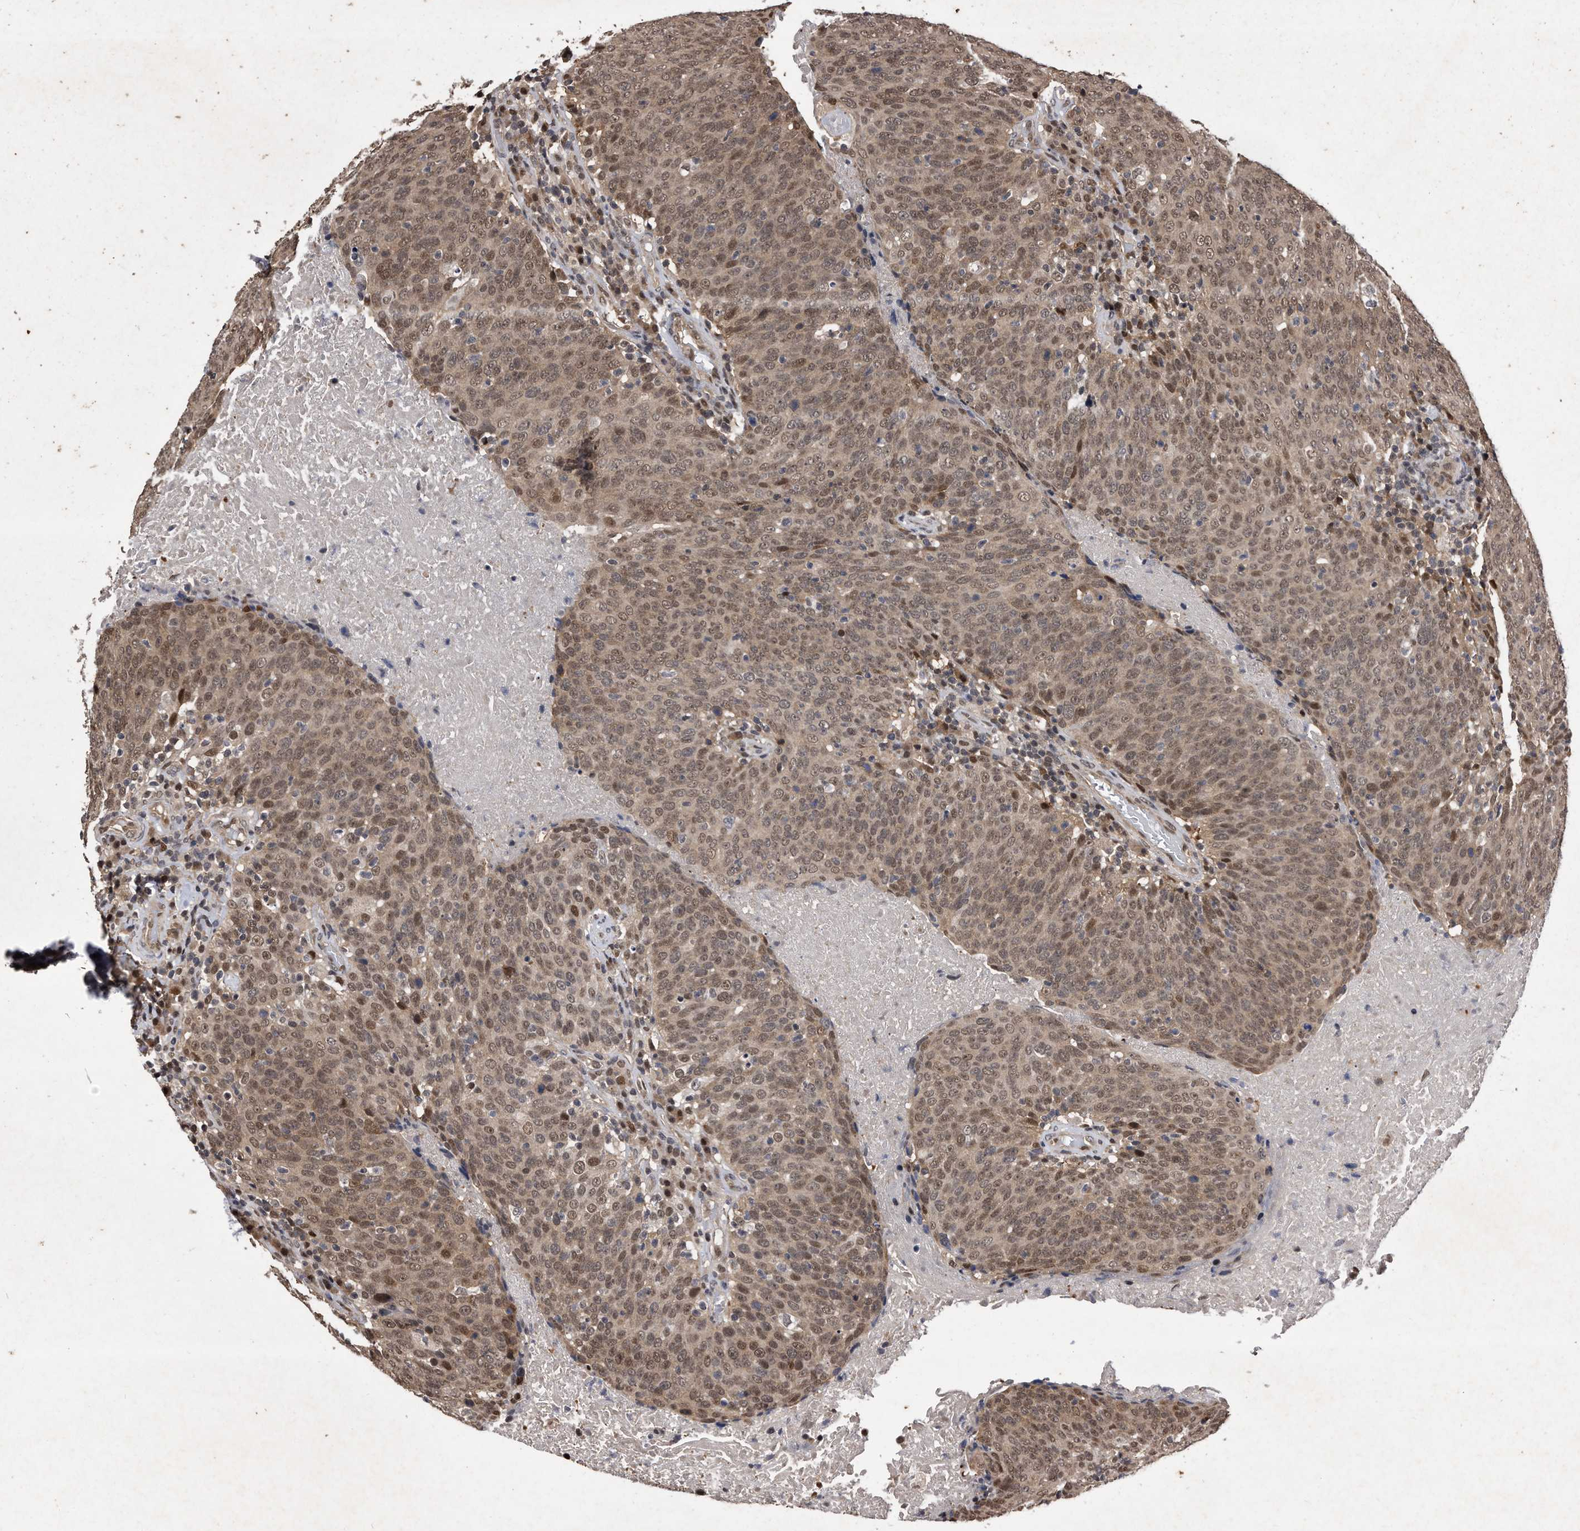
{"staining": {"intensity": "moderate", "quantity": ">75%", "location": "cytoplasmic/membranous,nuclear"}, "tissue": "head and neck cancer", "cell_type": "Tumor cells", "image_type": "cancer", "snomed": [{"axis": "morphology", "description": "Squamous cell carcinoma, NOS"}, {"axis": "morphology", "description": "Squamous cell carcinoma, metastatic, NOS"}, {"axis": "topography", "description": "Lymph node"}, {"axis": "topography", "description": "Head-Neck"}], "caption": "High-magnification brightfield microscopy of head and neck cancer stained with DAB (brown) and counterstained with hematoxylin (blue). tumor cells exhibit moderate cytoplasmic/membranous and nuclear staining is appreciated in about>75% of cells.", "gene": "RAD23B", "patient": {"sex": "male", "age": 62}}